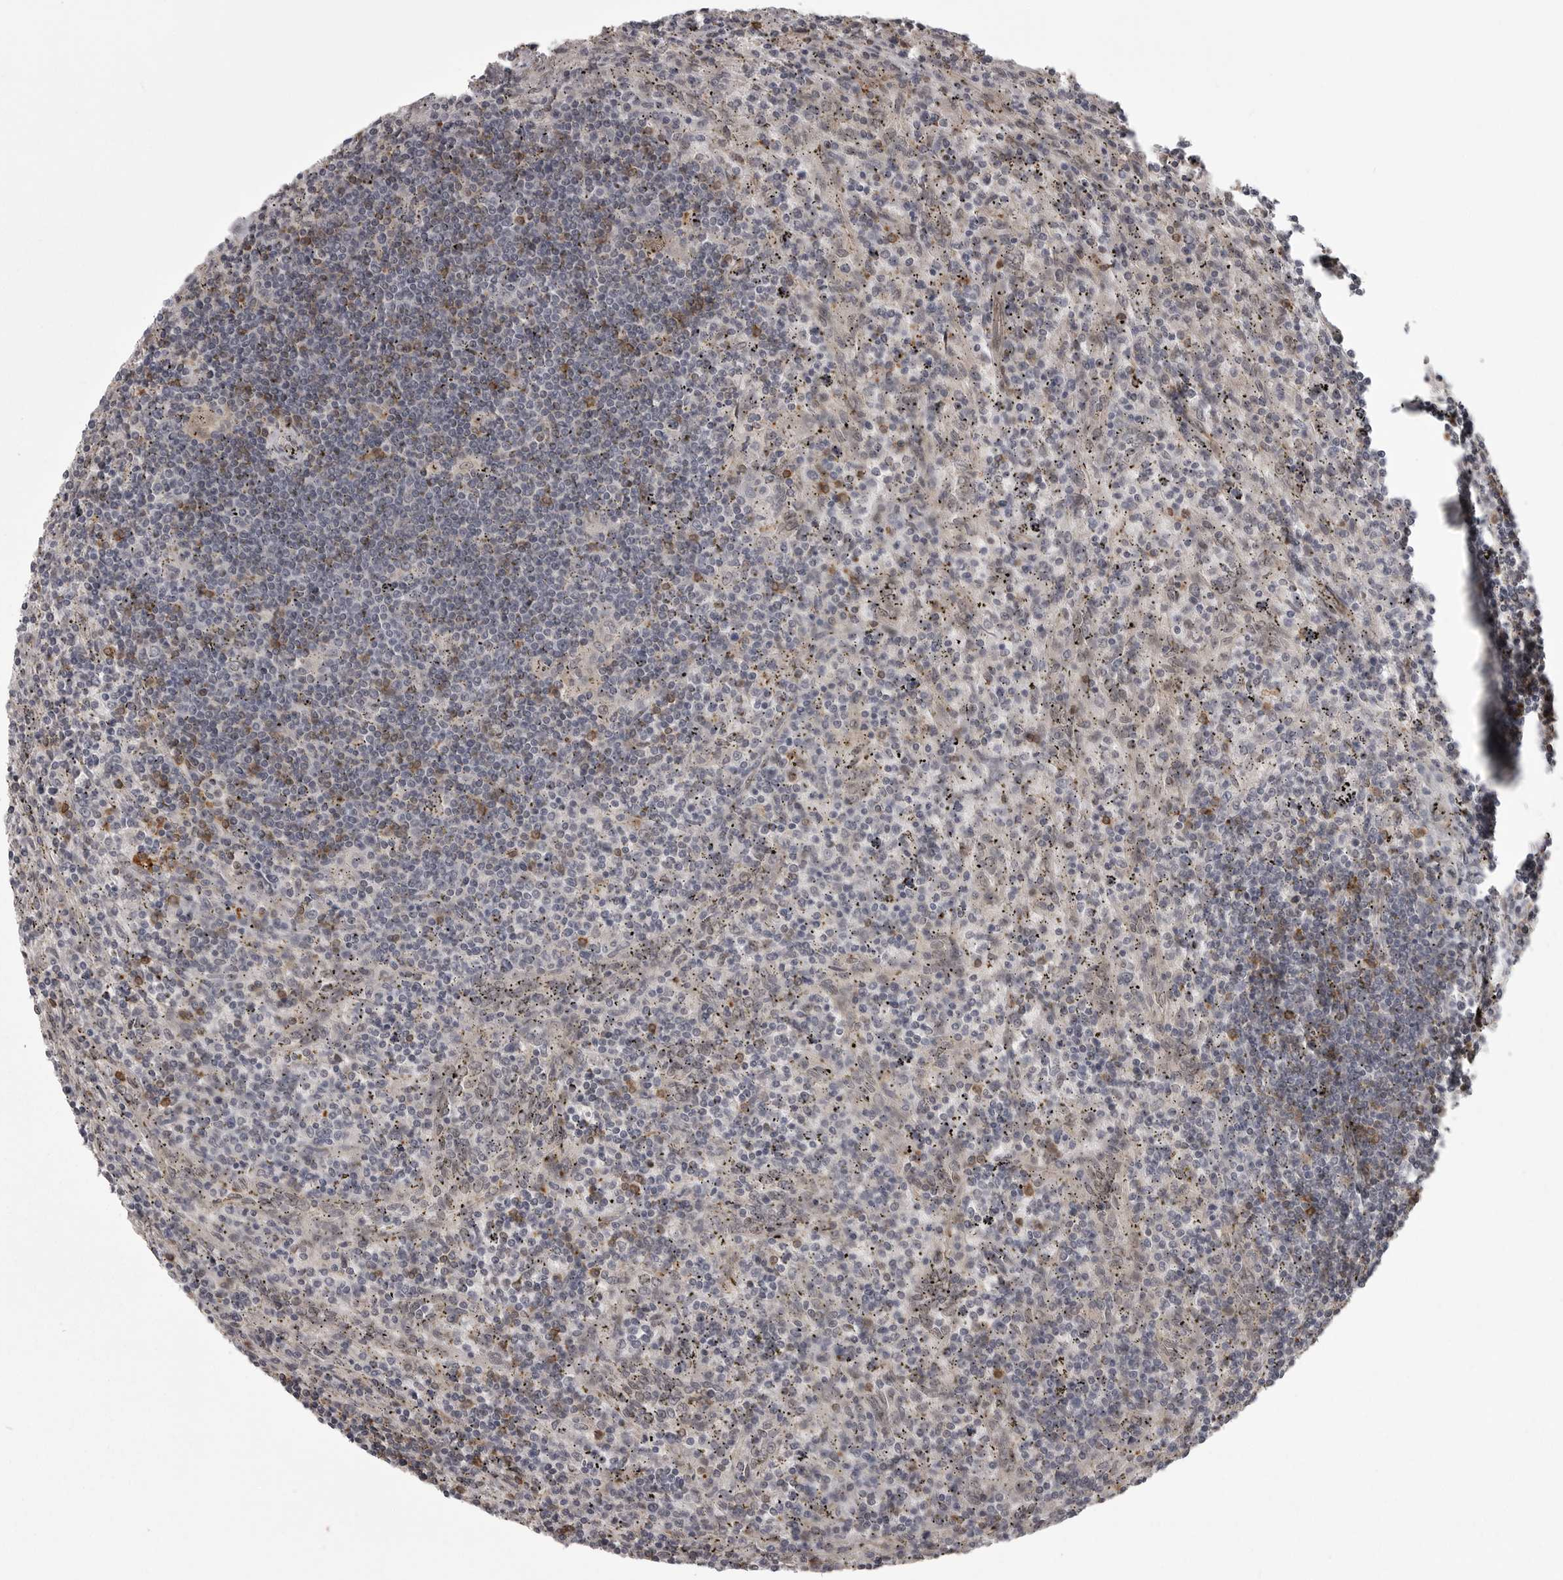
{"staining": {"intensity": "moderate", "quantity": "<25%", "location": "cytoplasmic/membranous"}, "tissue": "lymphoma", "cell_type": "Tumor cells", "image_type": "cancer", "snomed": [{"axis": "morphology", "description": "Malignant lymphoma, non-Hodgkin's type, Low grade"}, {"axis": "topography", "description": "Spleen"}], "caption": "Malignant lymphoma, non-Hodgkin's type (low-grade) tissue demonstrates moderate cytoplasmic/membranous expression in approximately <25% of tumor cells", "gene": "SNX16", "patient": {"sex": "male", "age": 76}}